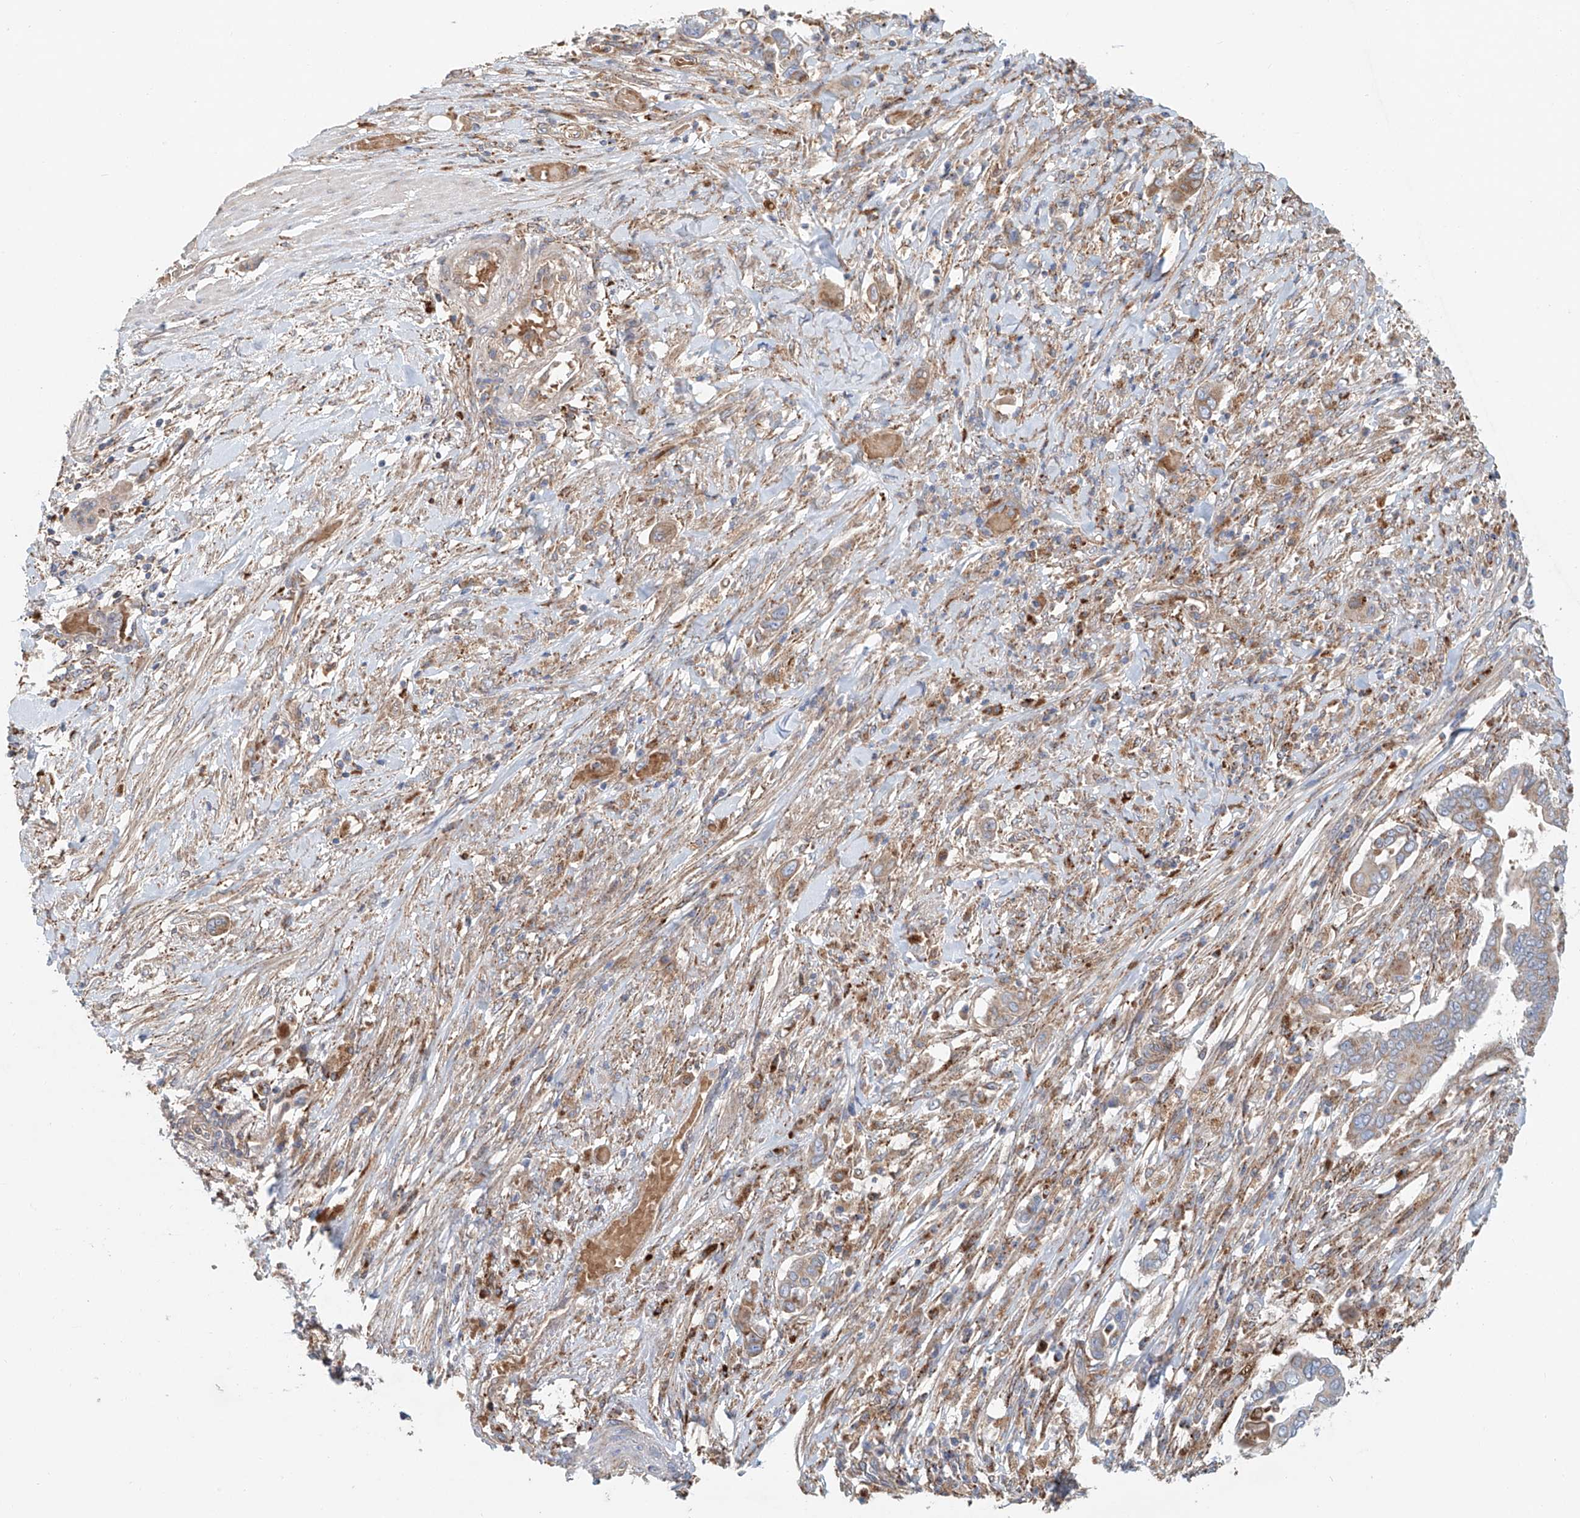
{"staining": {"intensity": "moderate", "quantity": ">75%", "location": "cytoplasmic/membranous"}, "tissue": "pancreatic cancer", "cell_type": "Tumor cells", "image_type": "cancer", "snomed": [{"axis": "morphology", "description": "Adenocarcinoma, NOS"}, {"axis": "topography", "description": "Pancreas"}], "caption": "Moderate cytoplasmic/membranous protein staining is appreciated in approximately >75% of tumor cells in pancreatic adenocarcinoma. The staining was performed using DAB, with brown indicating positive protein expression. Nuclei are stained blue with hematoxylin.", "gene": "HGSNAT", "patient": {"sex": "male", "age": 68}}